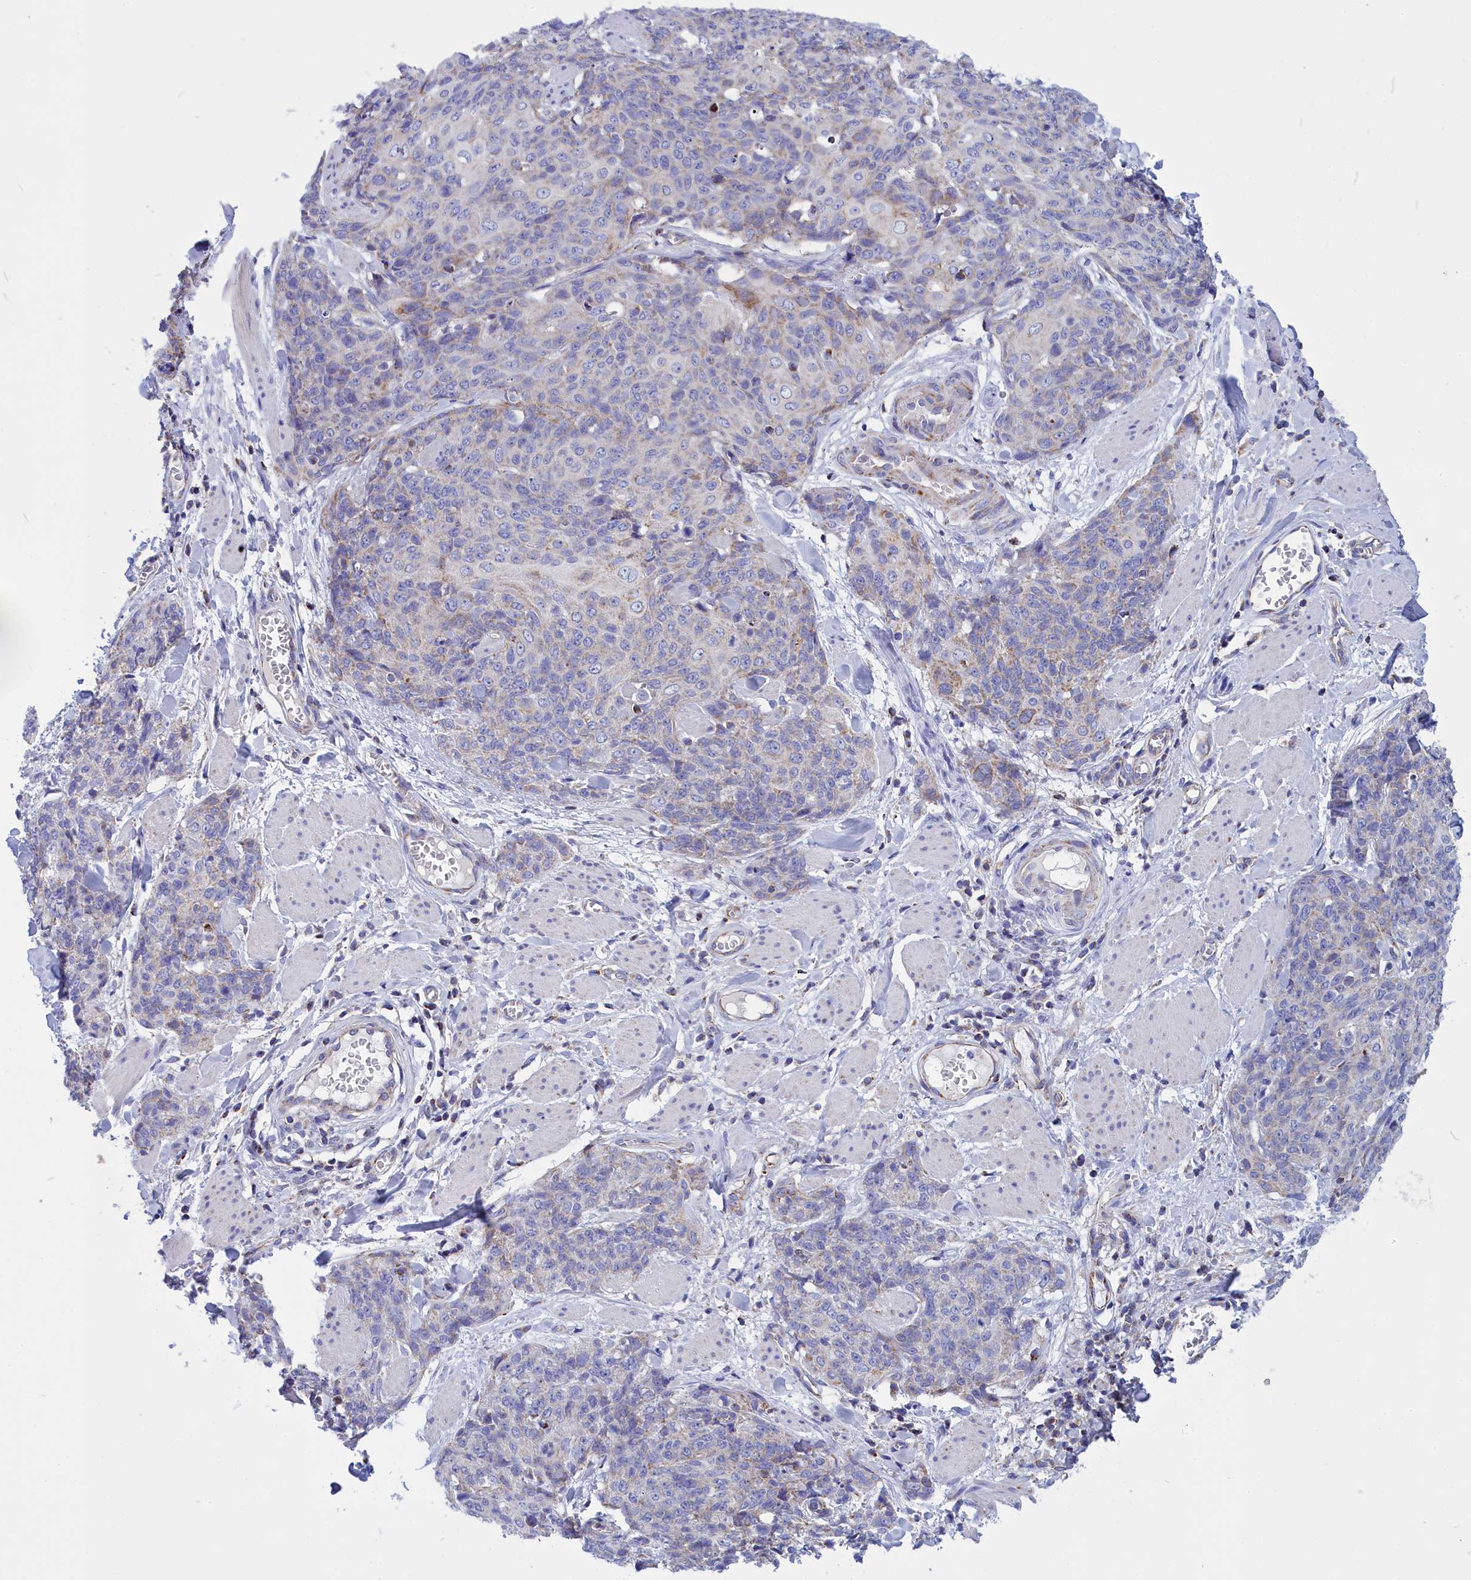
{"staining": {"intensity": "weak", "quantity": "<25%", "location": "cytoplasmic/membranous"}, "tissue": "skin cancer", "cell_type": "Tumor cells", "image_type": "cancer", "snomed": [{"axis": "morphology", "description": "Squamous cell carcinoma, NOS"}, {"axis": "topography", "description": "Skin"}, {"axis": "topography", "description": "Vulva"}], "caption": "There is no significant positivity in tumor cells of skin cancer.", "gene": "CCRL2", "patient": {"sex": "female", "age": 85}}